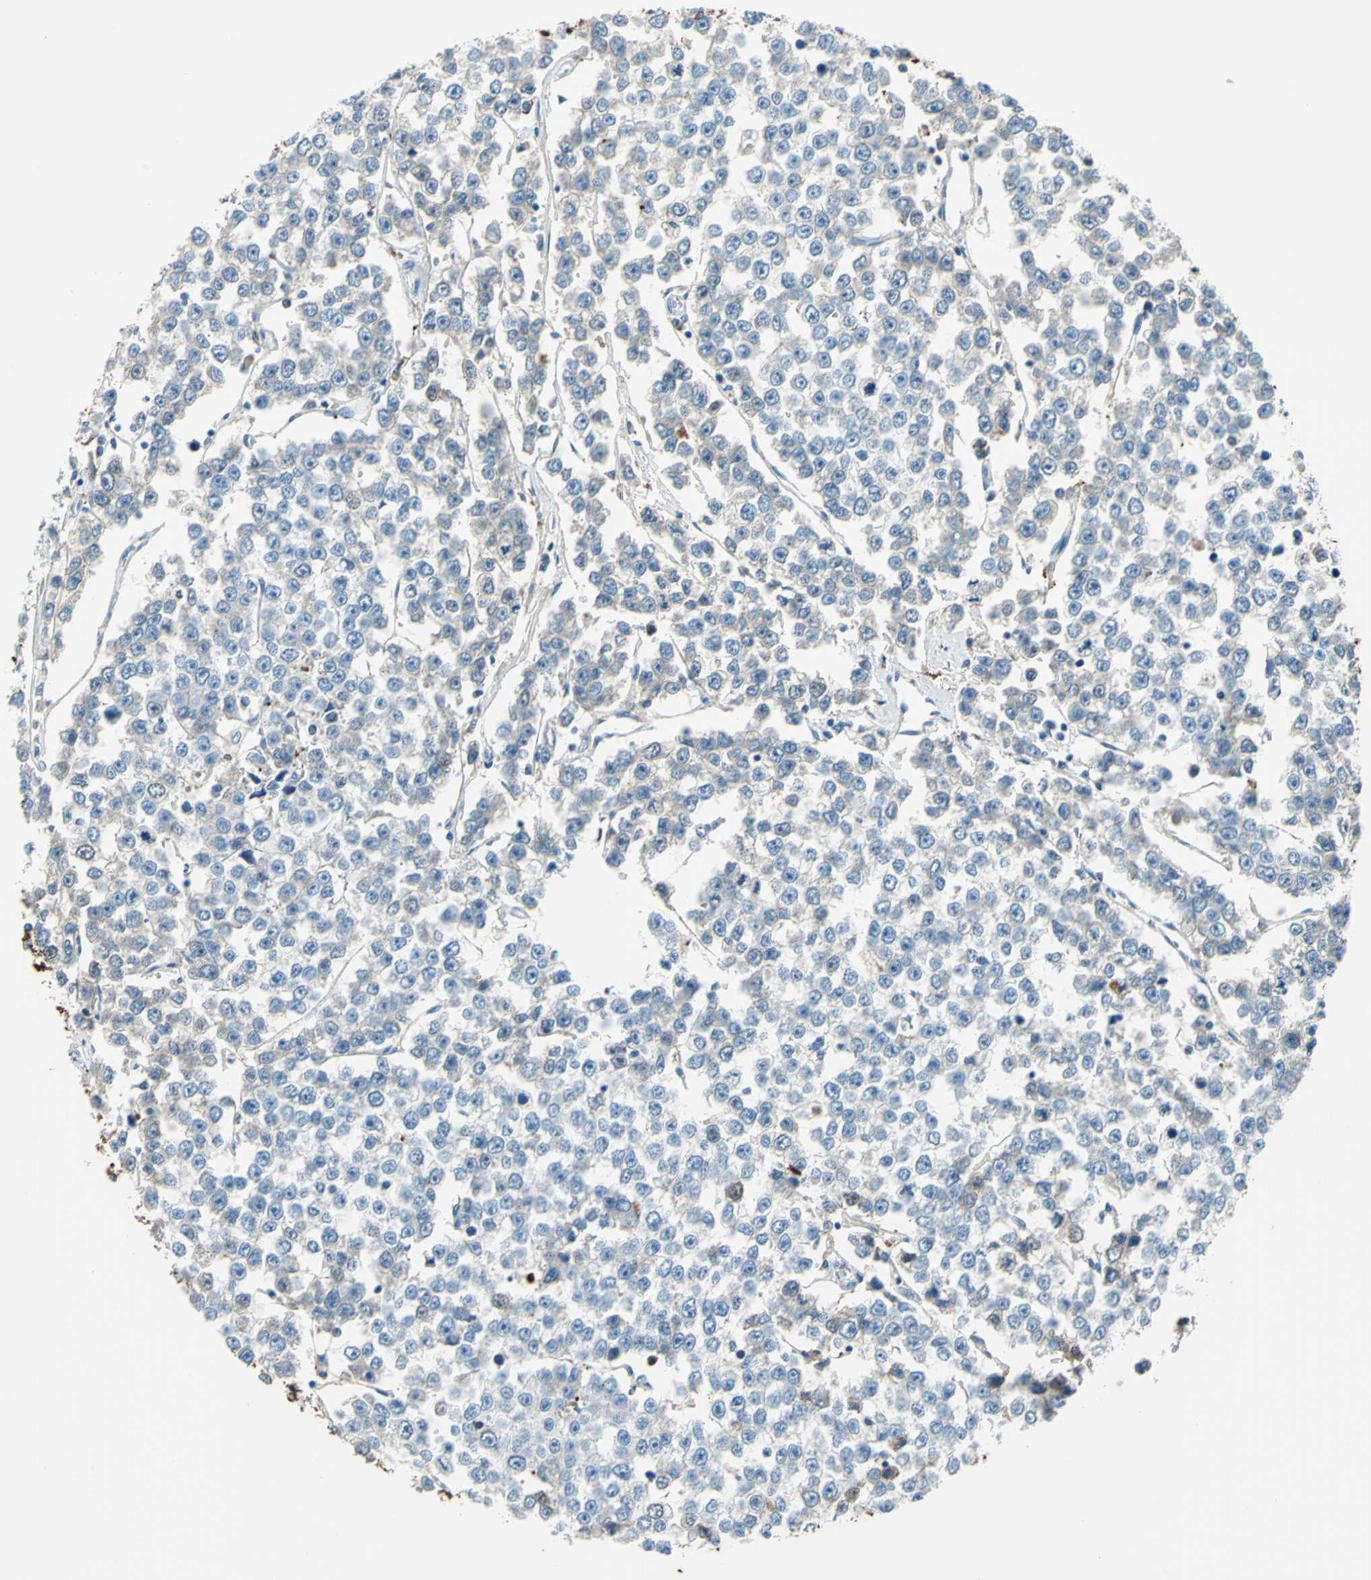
{"staining": {"intensity": "negative", "quantity": "none", "location": "none"}, "tissue": "testis cancer", "cell_type": "Tumor cells", "image_type": "cancer", "snomed": [{"axis": "morphology", "description": "Seminoma, NOS"}, {"axis": "morphology", "description": "Carcinoma, Embryonal, NOS"}, {"axis": "topography", "description": "Testis"}], "caption": "Histopathology image shows no protein staining in tumor cells of testis cancer (embryonal carcinoma) tissue. (DAB immunohistochemistry with hematoxylin counter stain).", "gene": "ALB", "patient": {"sex": "male", "age": 52}}